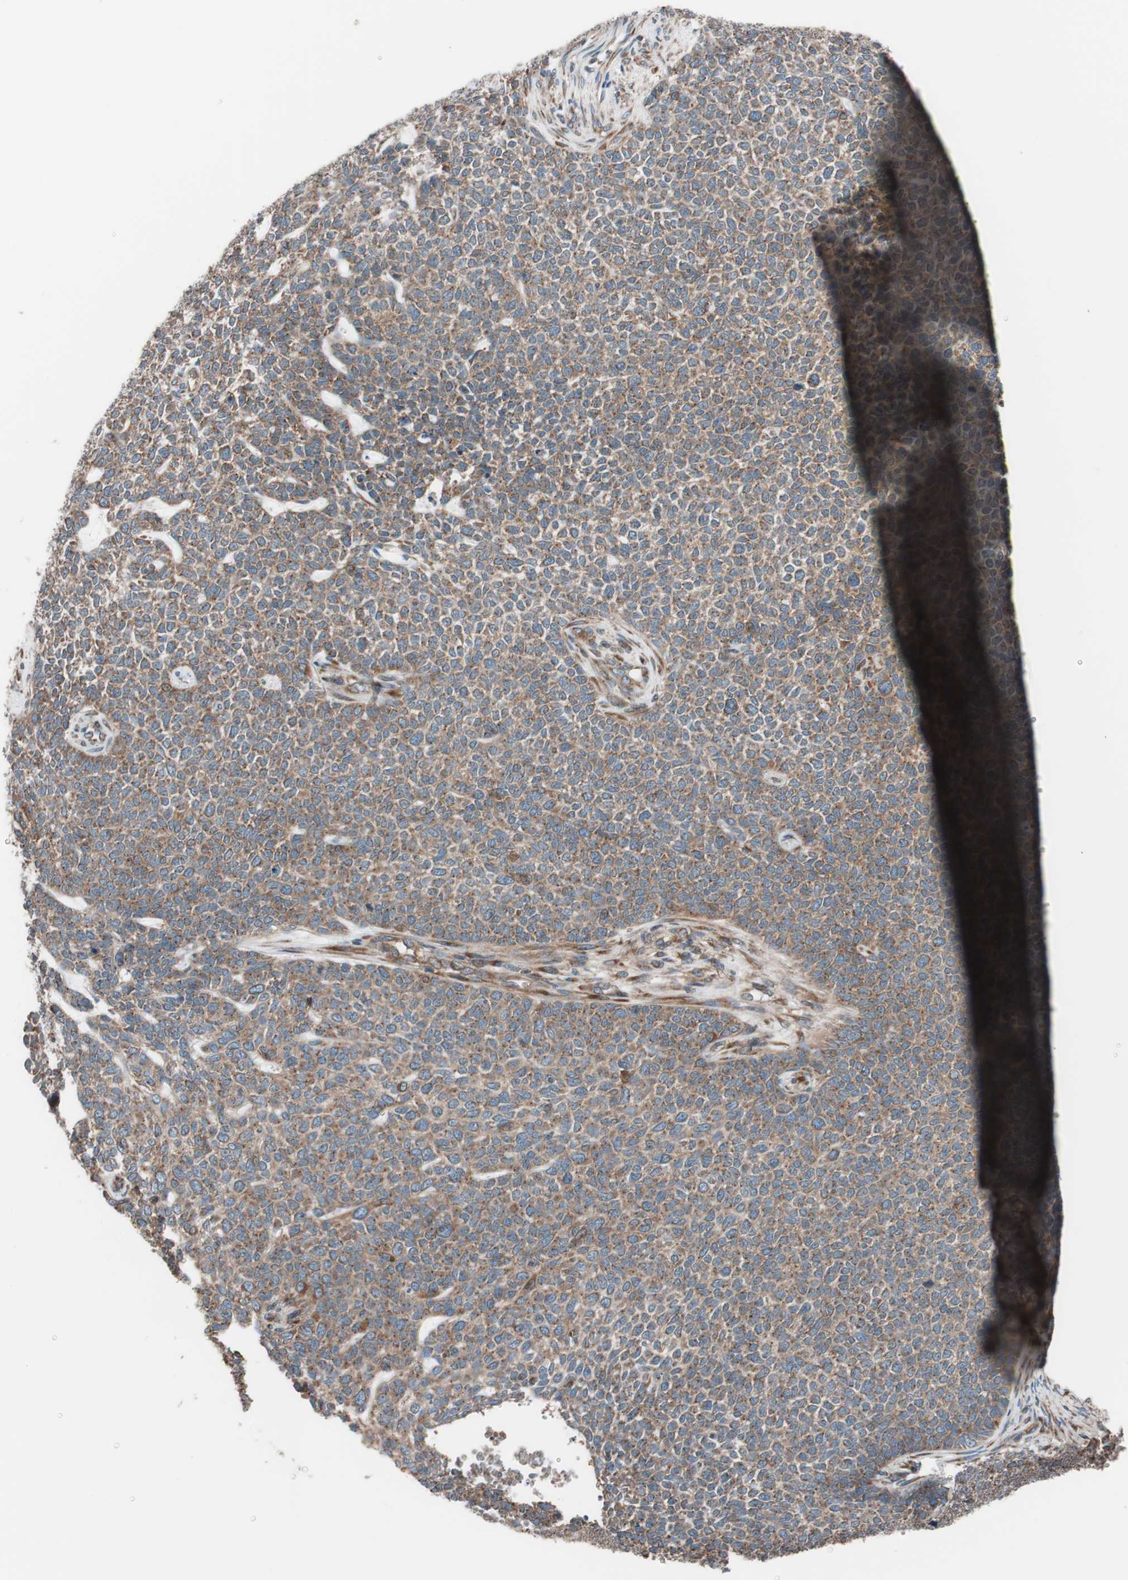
{"staining": {"intensity": "moderate", "quantity": ">75%", "location": "cytoplasmic/membranous"}, "tissue": "skin cancer", "cell_type": "Tumor cells", "image_type": "cancer", "snomed": [{"axis": "morphology", "description": "Basal cell carcinoma"}, {"axis": "topography", "description": "Skin"}], "caption": "IHC of skin cancer exhibits medium levels of moderate cytoplasmic/membranous staining in about >75% of tumor cells.", "gene": "SEC31A", "patient": {"sex": "female", "age": 84}}